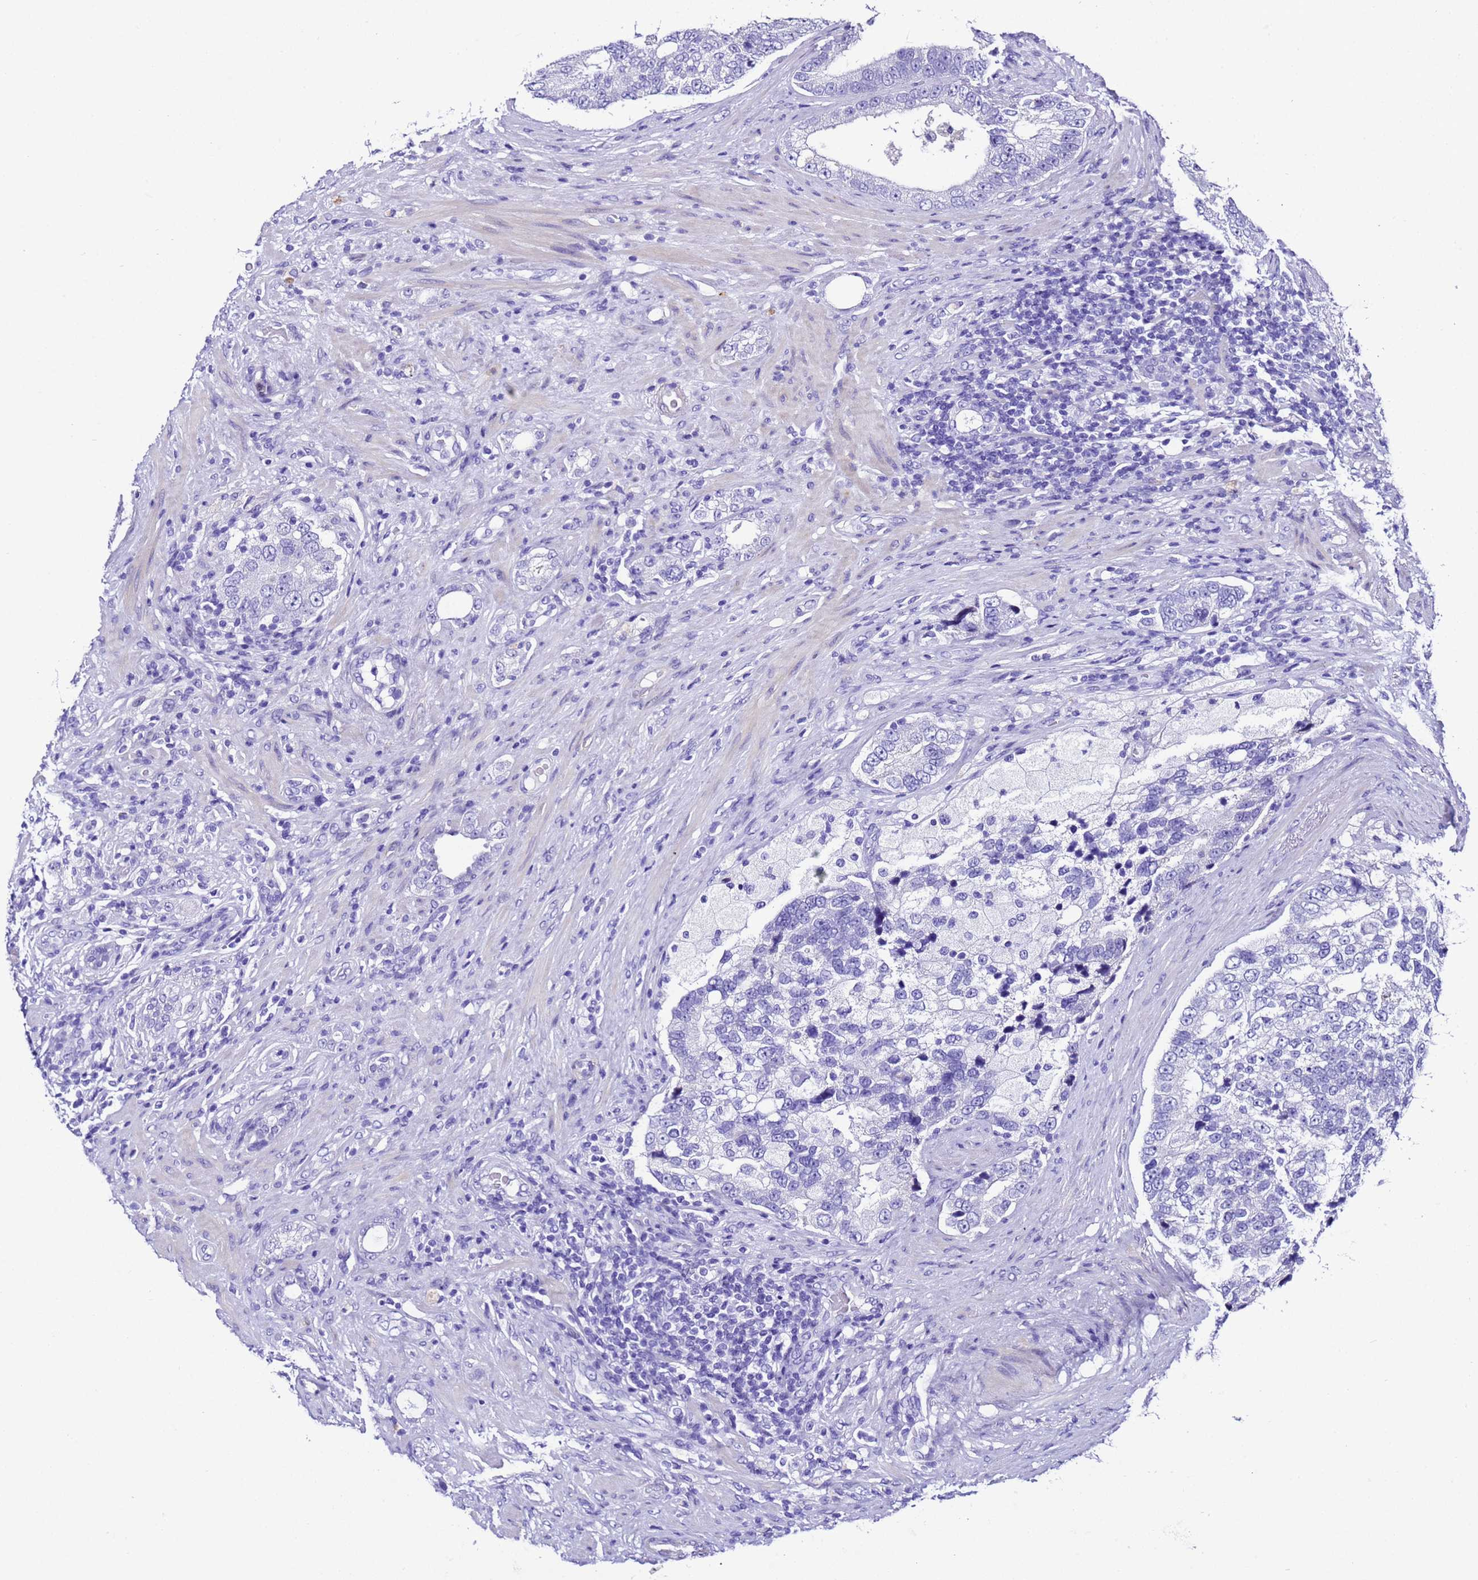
{"staining": {"intensity": "negative", "quantity": "none", "location": "none"}, "tissue": "prostate cancer", "cell_type": "Tumor cells", "image_type": "cancer", "snomed": [{"axis": "morphology", "description": "Adenocarcinoma, High grade"}, {"axis": "topography", "description": "Prostate"}], "caption": "DAB immunohistochemical staining of human high-grade adenocarcinoma (prostate) displays no significant positivity in tumor cells. (DAB (3,3'-diaminobenzidine) immunohistochemistry (IHC) visualized using brightfield microscopy, high magnification).", "gene": "ZNF417", "patient": {"sex": "male", "age": 70}}